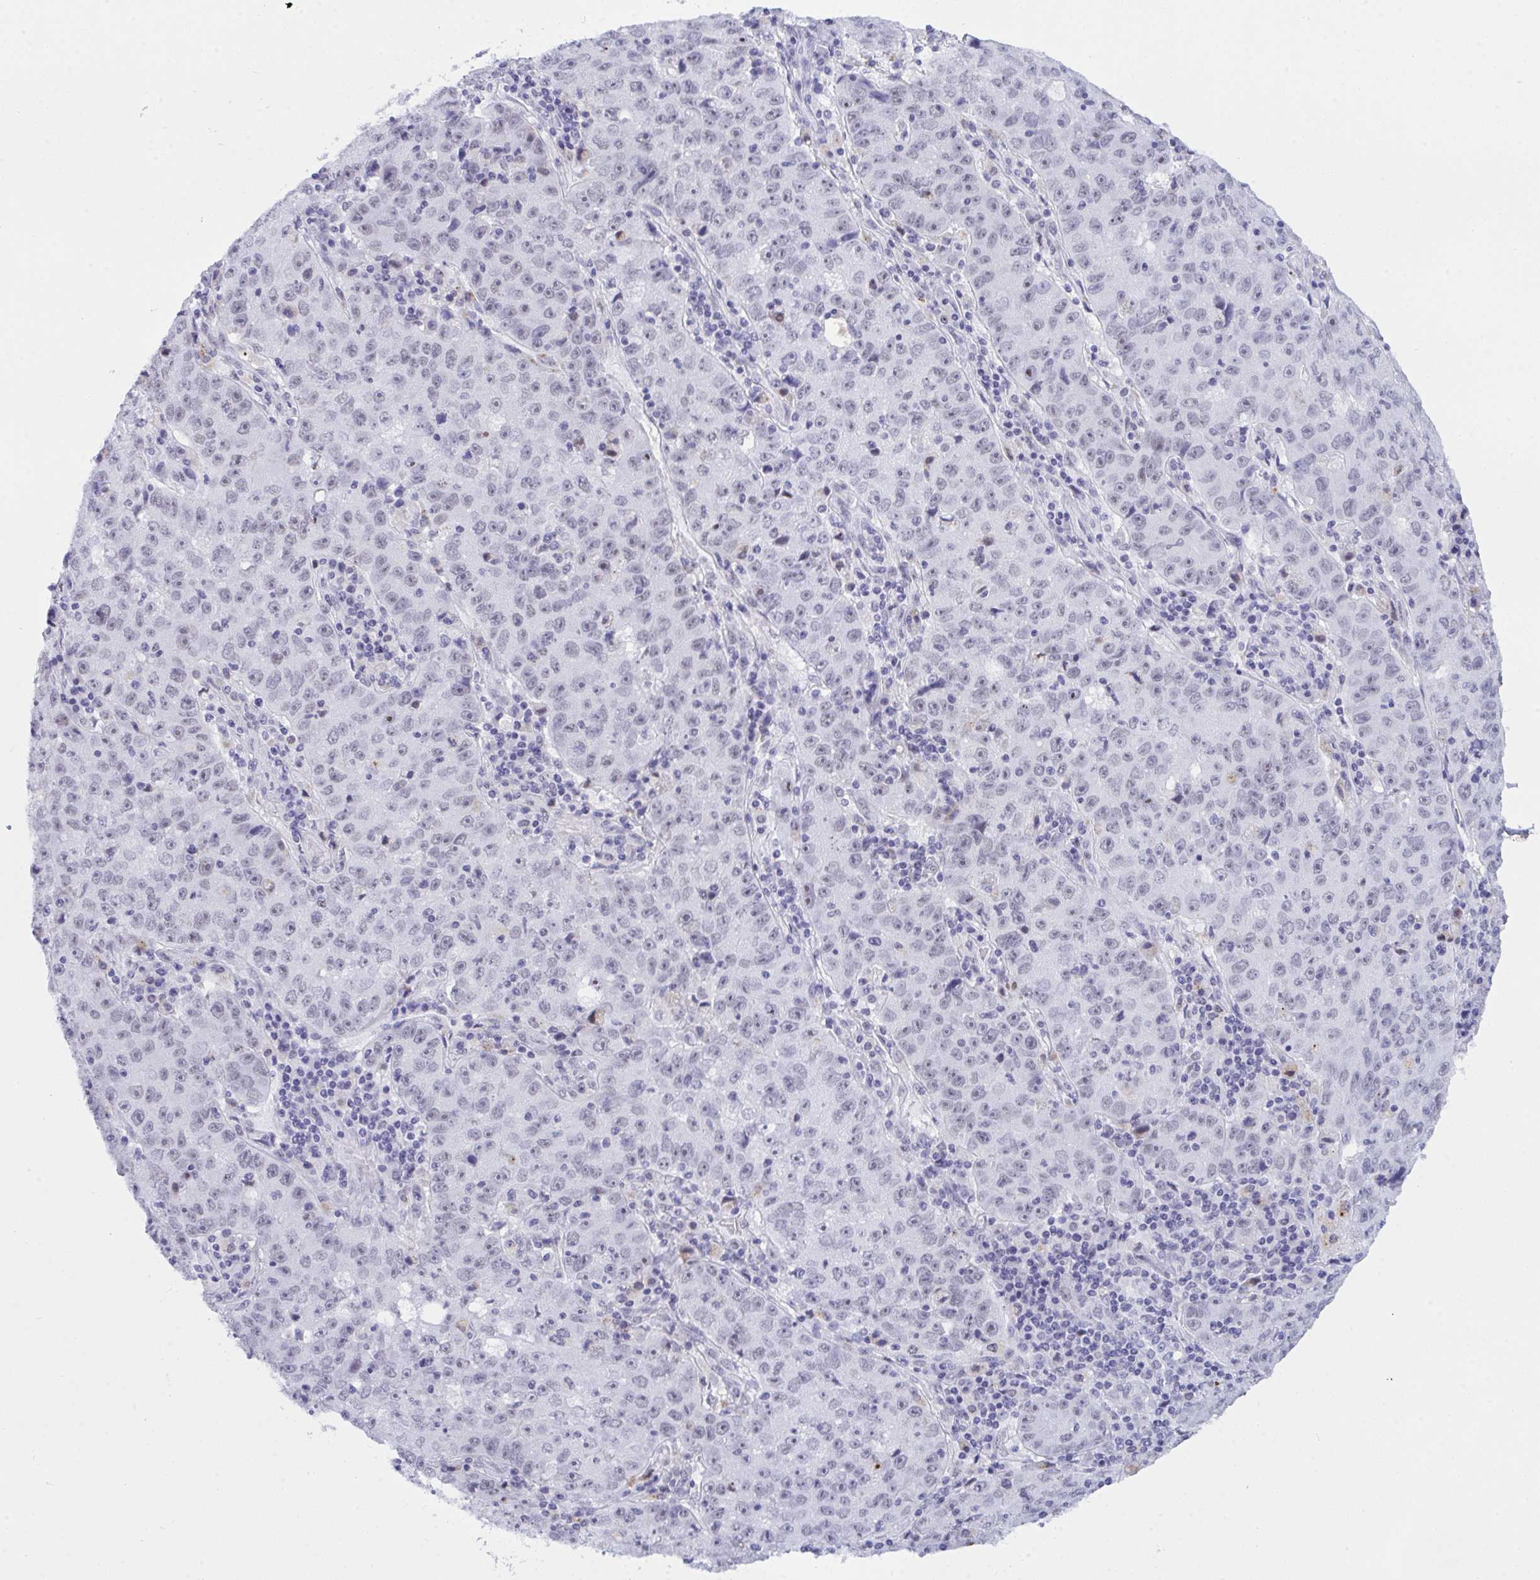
{"staining": {"intensity": "negative", "quantity": "none", "location": "none"}, "tissue": "lung cancer", "cell_type": "Tumor cells", "image_type": "cancer", "snomed": [{"axis": "morphology", "description": "Normal morphology"}, {"axis": "morphology", "description": "Adenocarcinoma, NOS"}, {"axis": "topography", "description": "Lymph node"}, {"axis": "topography", "description": "Lung"}], "caption": "Lung cancer stained for a protein using IHC reveals no staining tumor cells.", "gene": "ELN", "patient": {"sex": "female", "age": 57}}